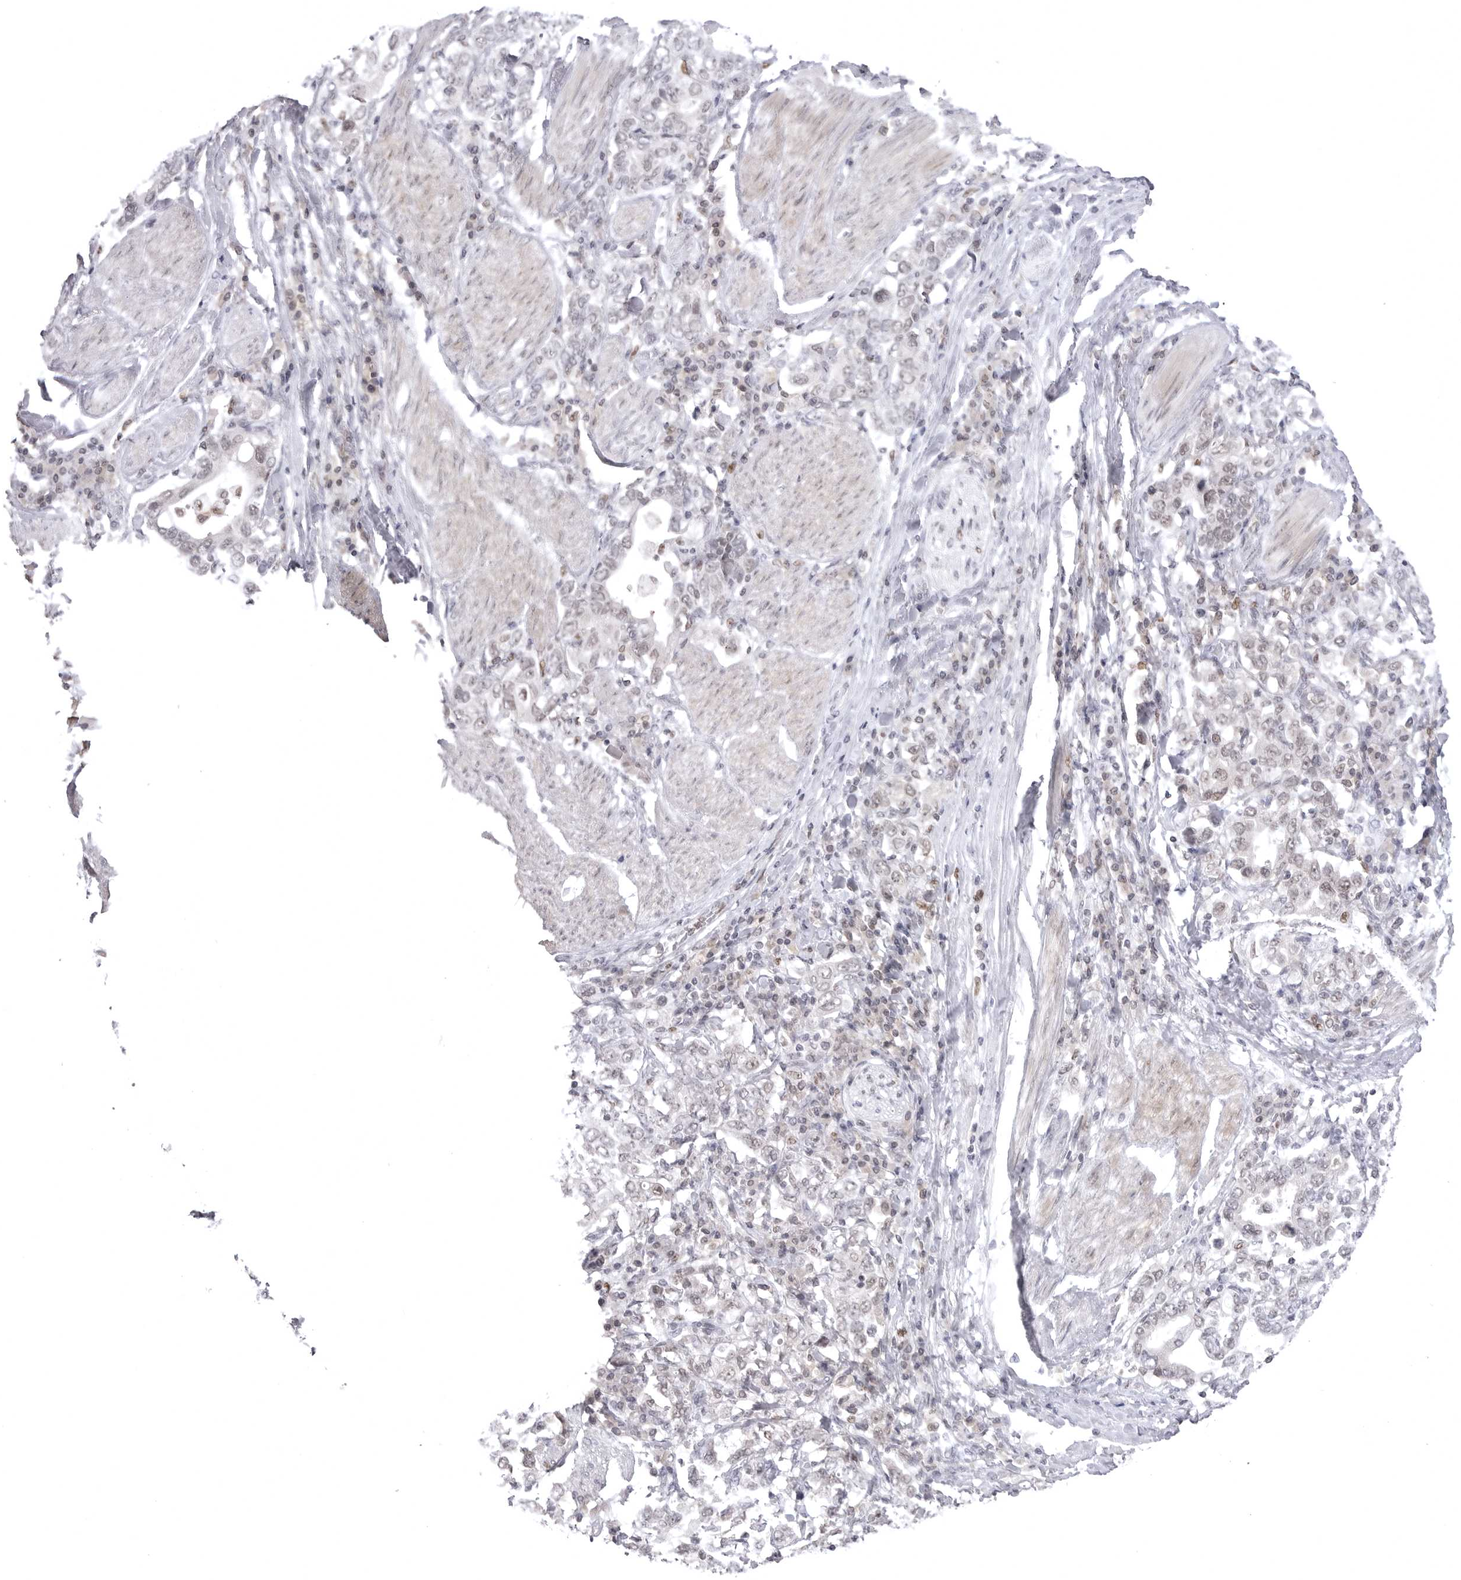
{"staining": {"intensity": "negative", "quantity": "none", "location": "none"}, "tissue": "stomach cancer", "cell_type": "Tumor cells", "image_type": "cancer", "snomed": [{"axis": "morphology", "description": "Adenocarcinoma, NOS"}, {"axis": "topography", "description": "Stomach, upper"}], "caption": "Immunohistochemistry (IHC) photomicrograph of human adenocarcinoma (stomach) stained for a protein (brown), which demonstrates no staining in tumor cells.", "gene": "PTK2B", "patient": {"sex": "male", "age": 62}}